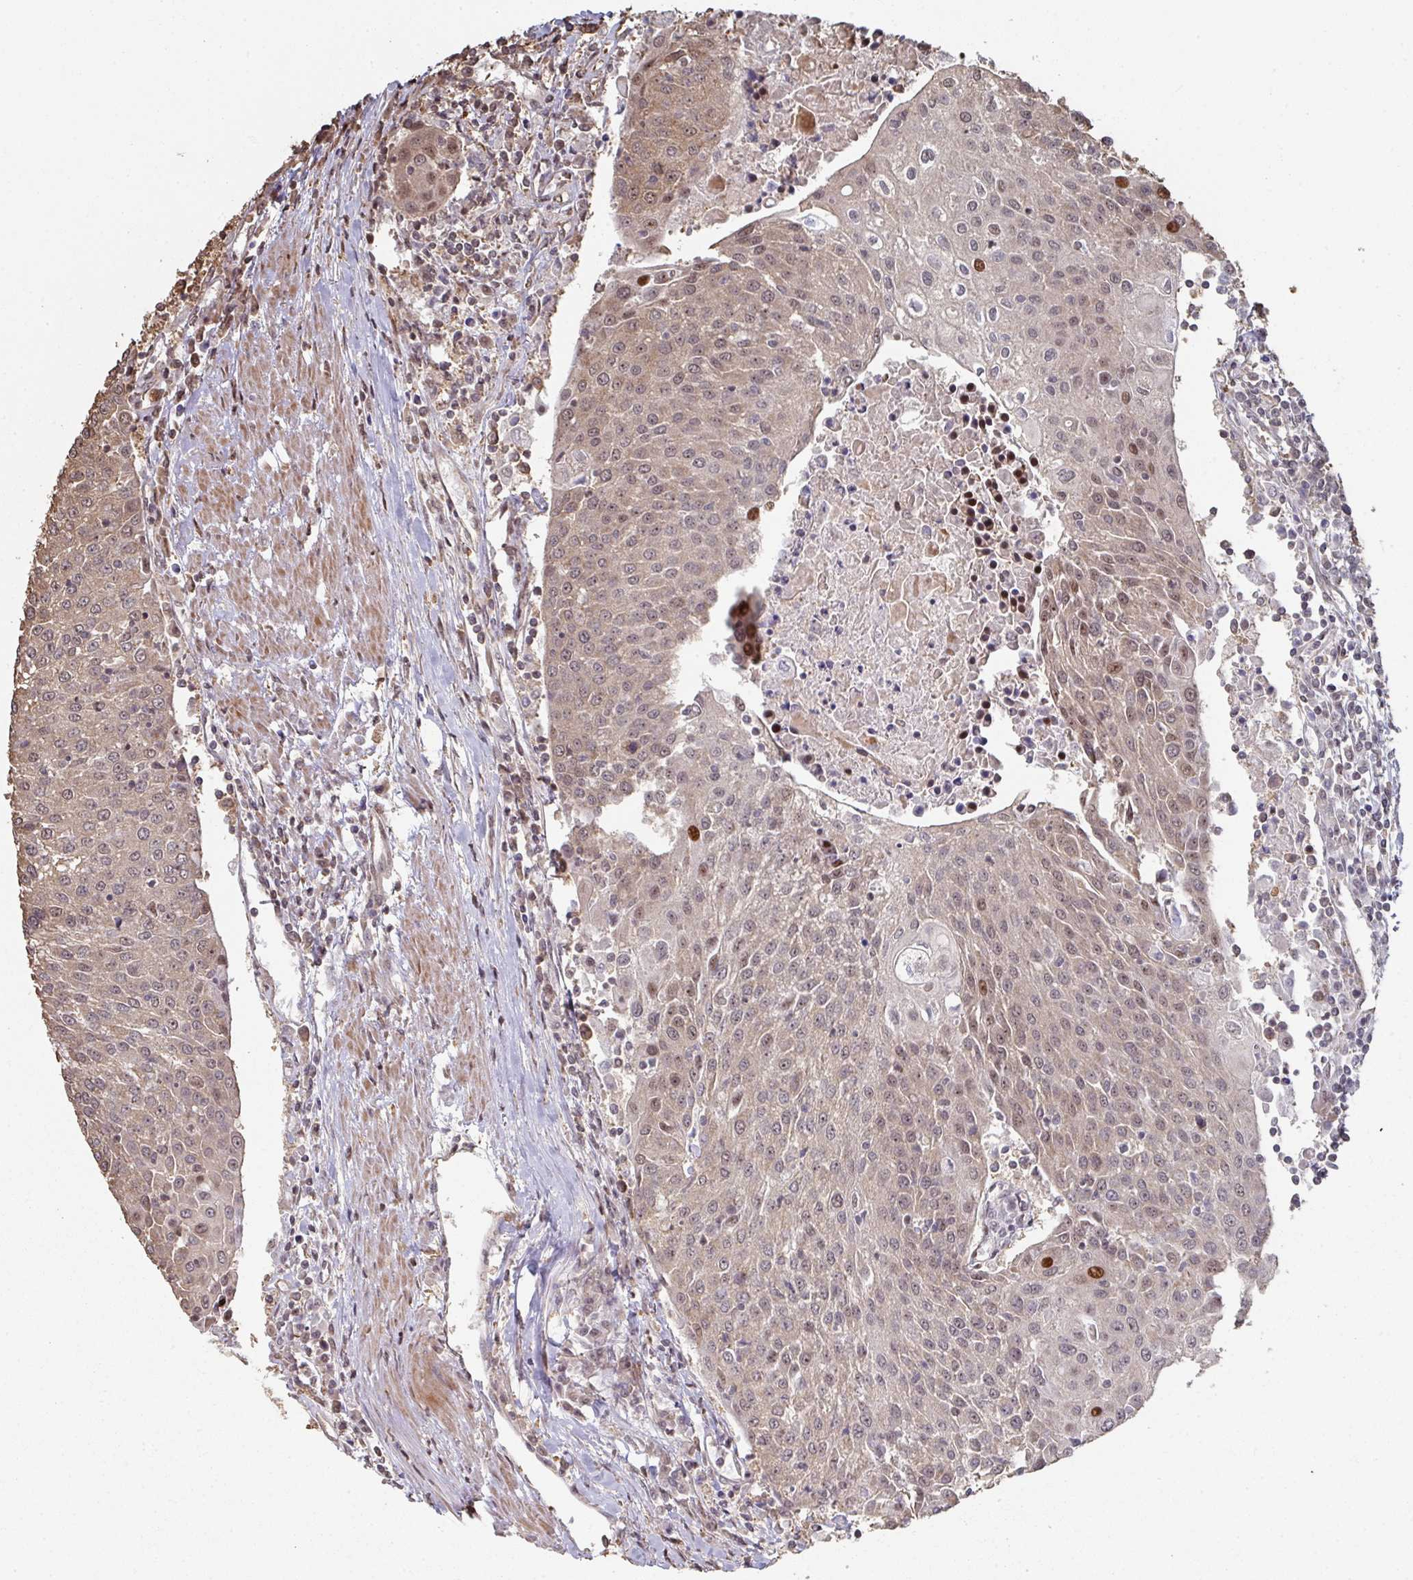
{"staining": {"intensity": "weak", "quantity": ">75%", "location": "cytoplasmic/membranous,nuclear"}, "tissue": "urothelial cancer", "cell_type": "Tumor cells", "image_type": "cancer", "snomed": [{"axis": "morphology", "description": "Urothelial carcinoma, High grade"}, {"axis": "topography", "description": "Urinary bladder"}], "caption": "Protein staining shows weak cytoplasmic/membranous and nuclear expression in about >75% of tumor cells in urothelial carcinoma (high-grade).", "gene": "CA7", "patient": {"sex": "female", "age": 85}}